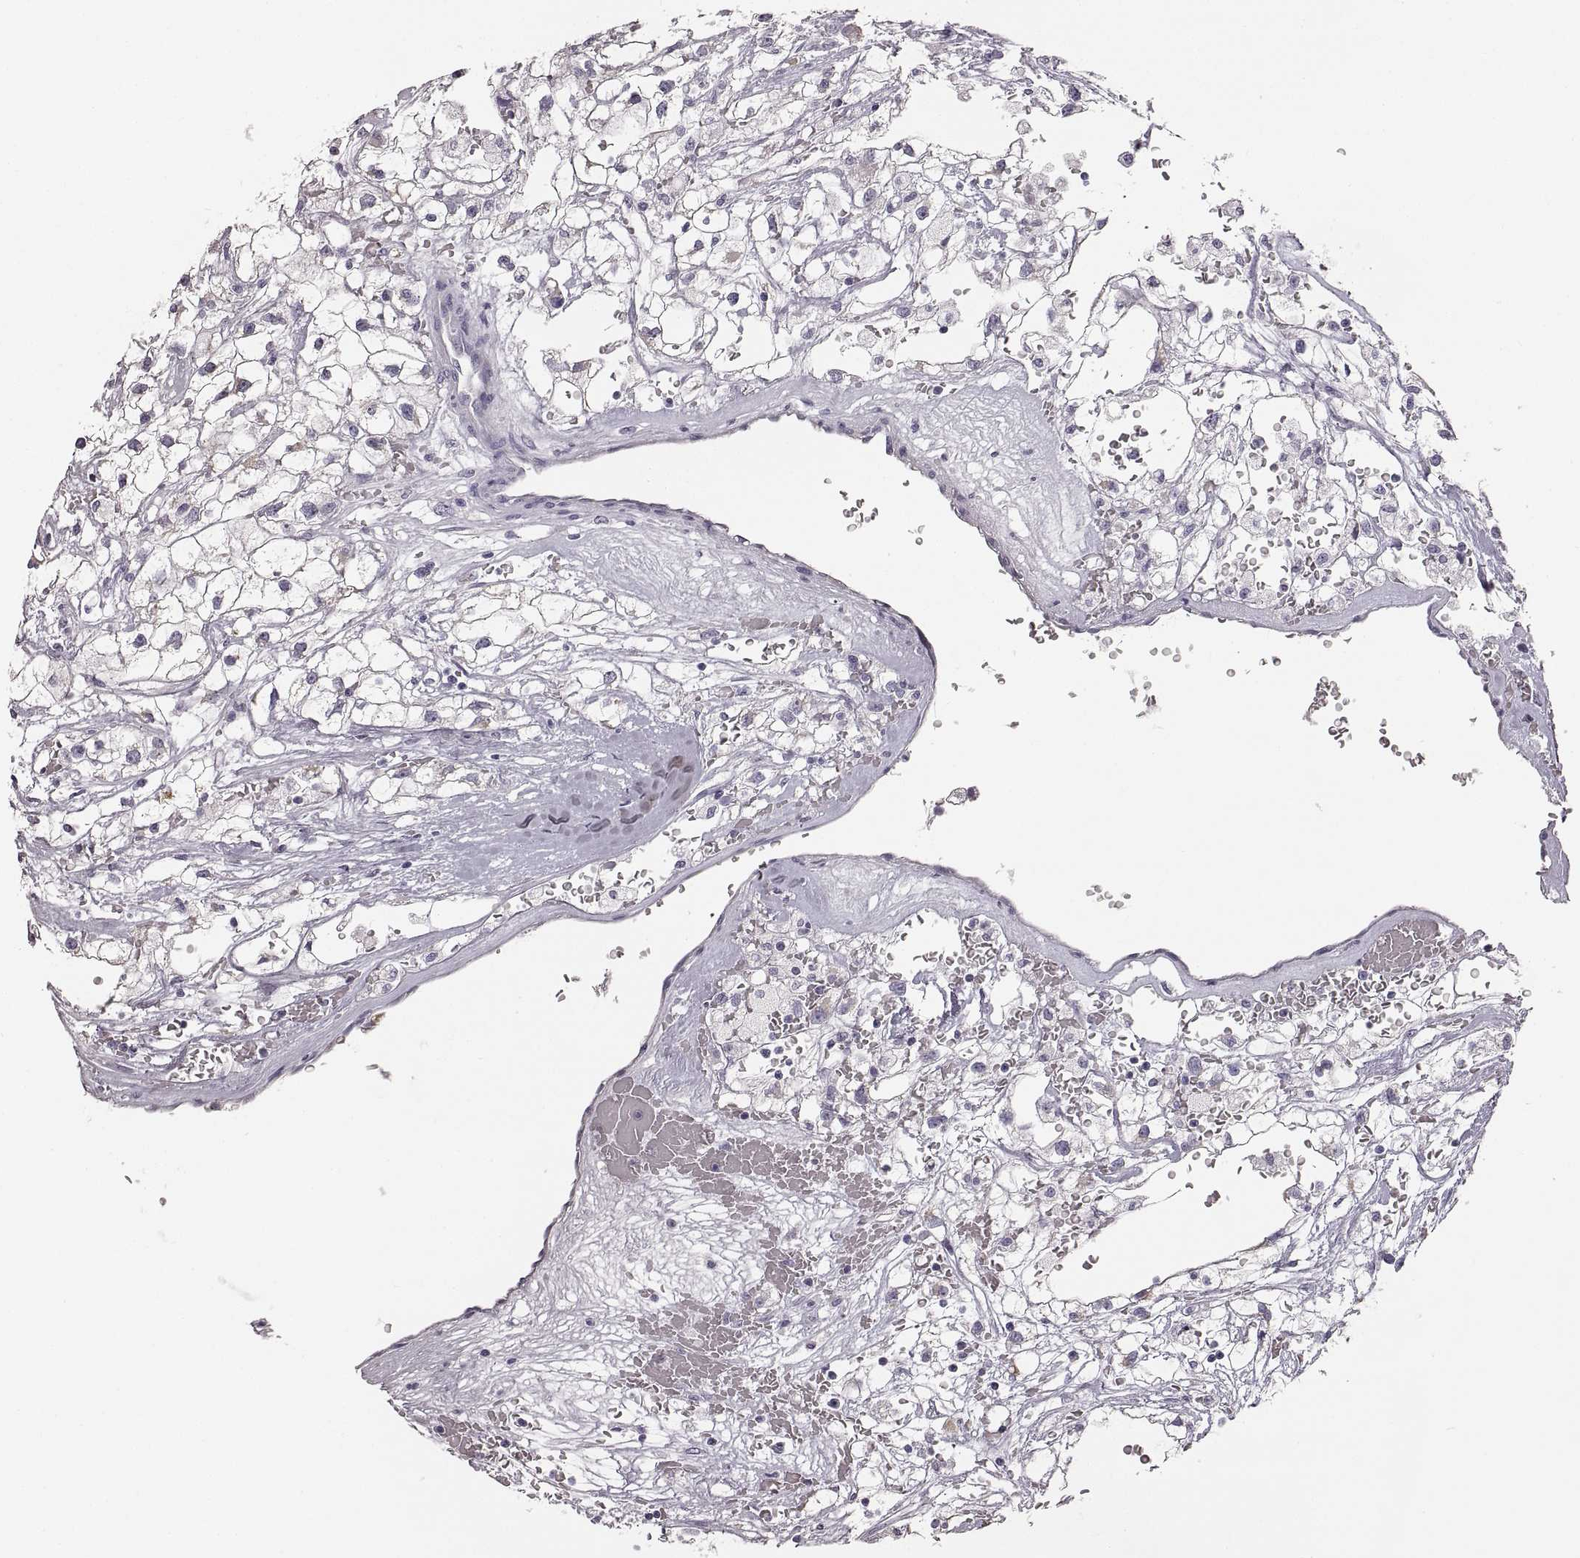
{"staining": {"intensity": "negative", "quantity": "none", "location": "none"}, "tissue": "renal cancer", "cell_type": "Tumor cells", "image_type": "cancer", "snomed": [{"axis": "morphology", "description": "Adenocarcinoma, NOS"}, {"axis": "topography", "description": "Kidney"}], "caption": "Immunohistochemistry image of neoplastic tissue: human adenocarcinoma (renal) stained with DAB exhibits no significant protein staining in tumor cells.", "gene": "RDH13", "patient": {"sex": "male", "age": 59}}